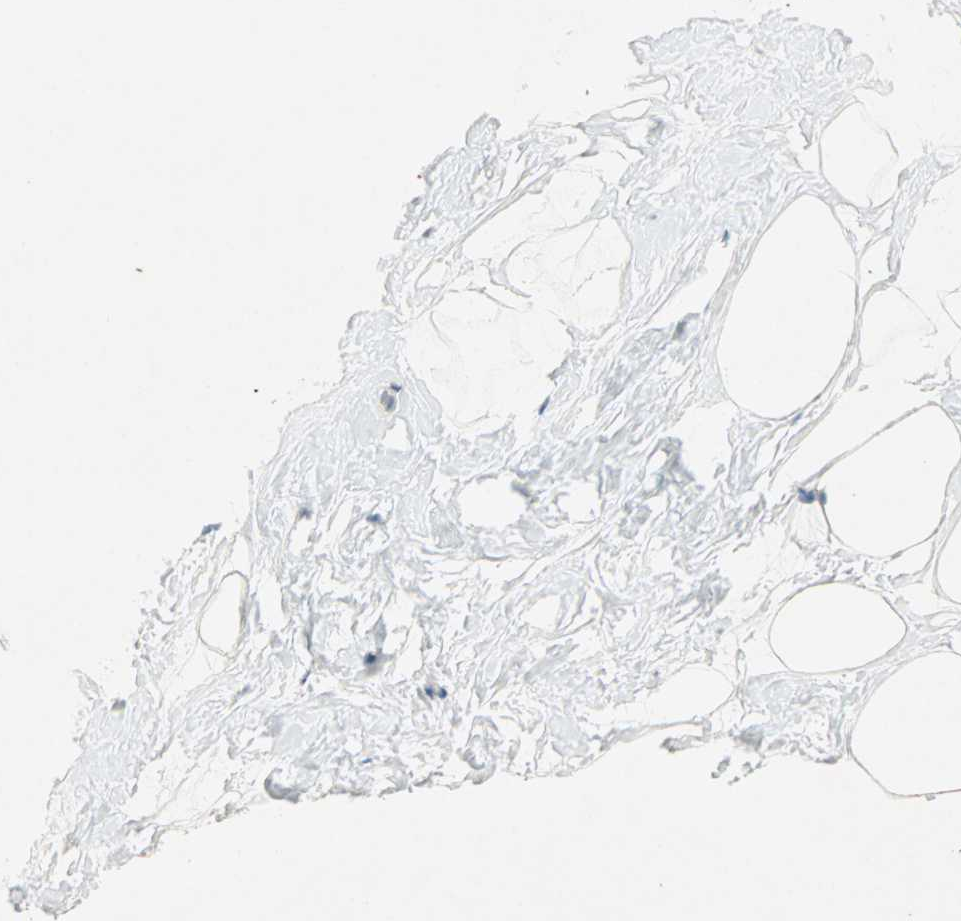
{"staining": {"intensity": "negative", "quantity": "none", "location": "none"}, "tissue": "breast", "cell_type": "Adipocytes", "image_type": "normal", "snomed": [{"axis": "morphology", "description": "Normal tissue, NOS"}, {"axis": "topography", "description": "Breast"}], "caption": "DAB immunohistochemical staining of benign human breast exhibits no significant staining in adipocytes.", "gene": "RTL6", "patient": {"sex": "female", "age": 23}}